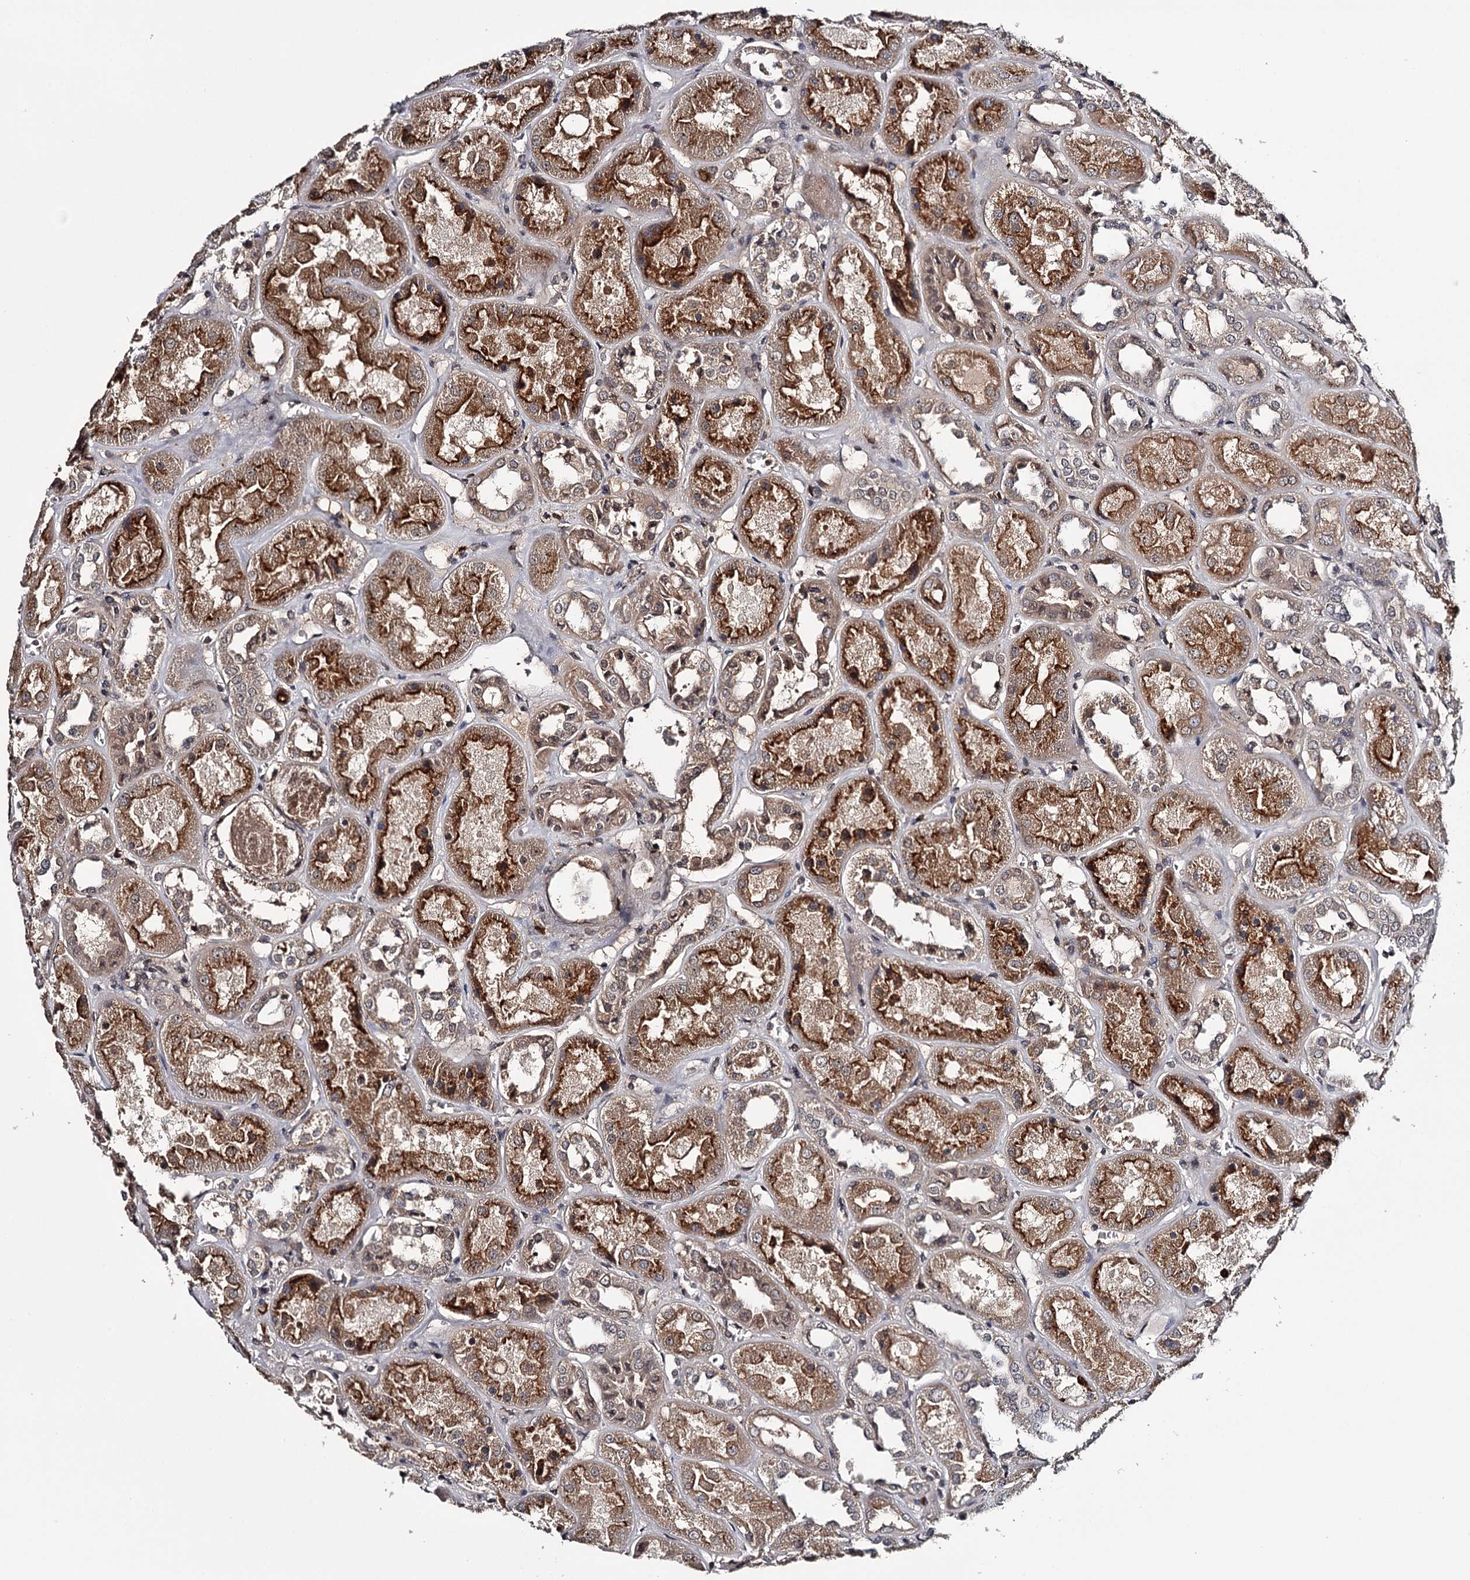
{"staining": {"intensity": "weak", "quantity": "25%-75%", "location": "cytoplasmic/membranous"}, "tissue": "kidney", "cell_type": "Cells in glomeruli", "image_type": "normal", "snomed": [{"axis": "morphology", "description": "Normal tissue, NOS"}, {"axis": "topography", "description": "Kidney"}], "caption": "Protein staining displays weak cytoplasmic/membranous expression in about 25%-75% of cells in glomeruli in normal kidney.", "gene": "CWF19L2", "patient": {"sex": "male", "age": 70}}